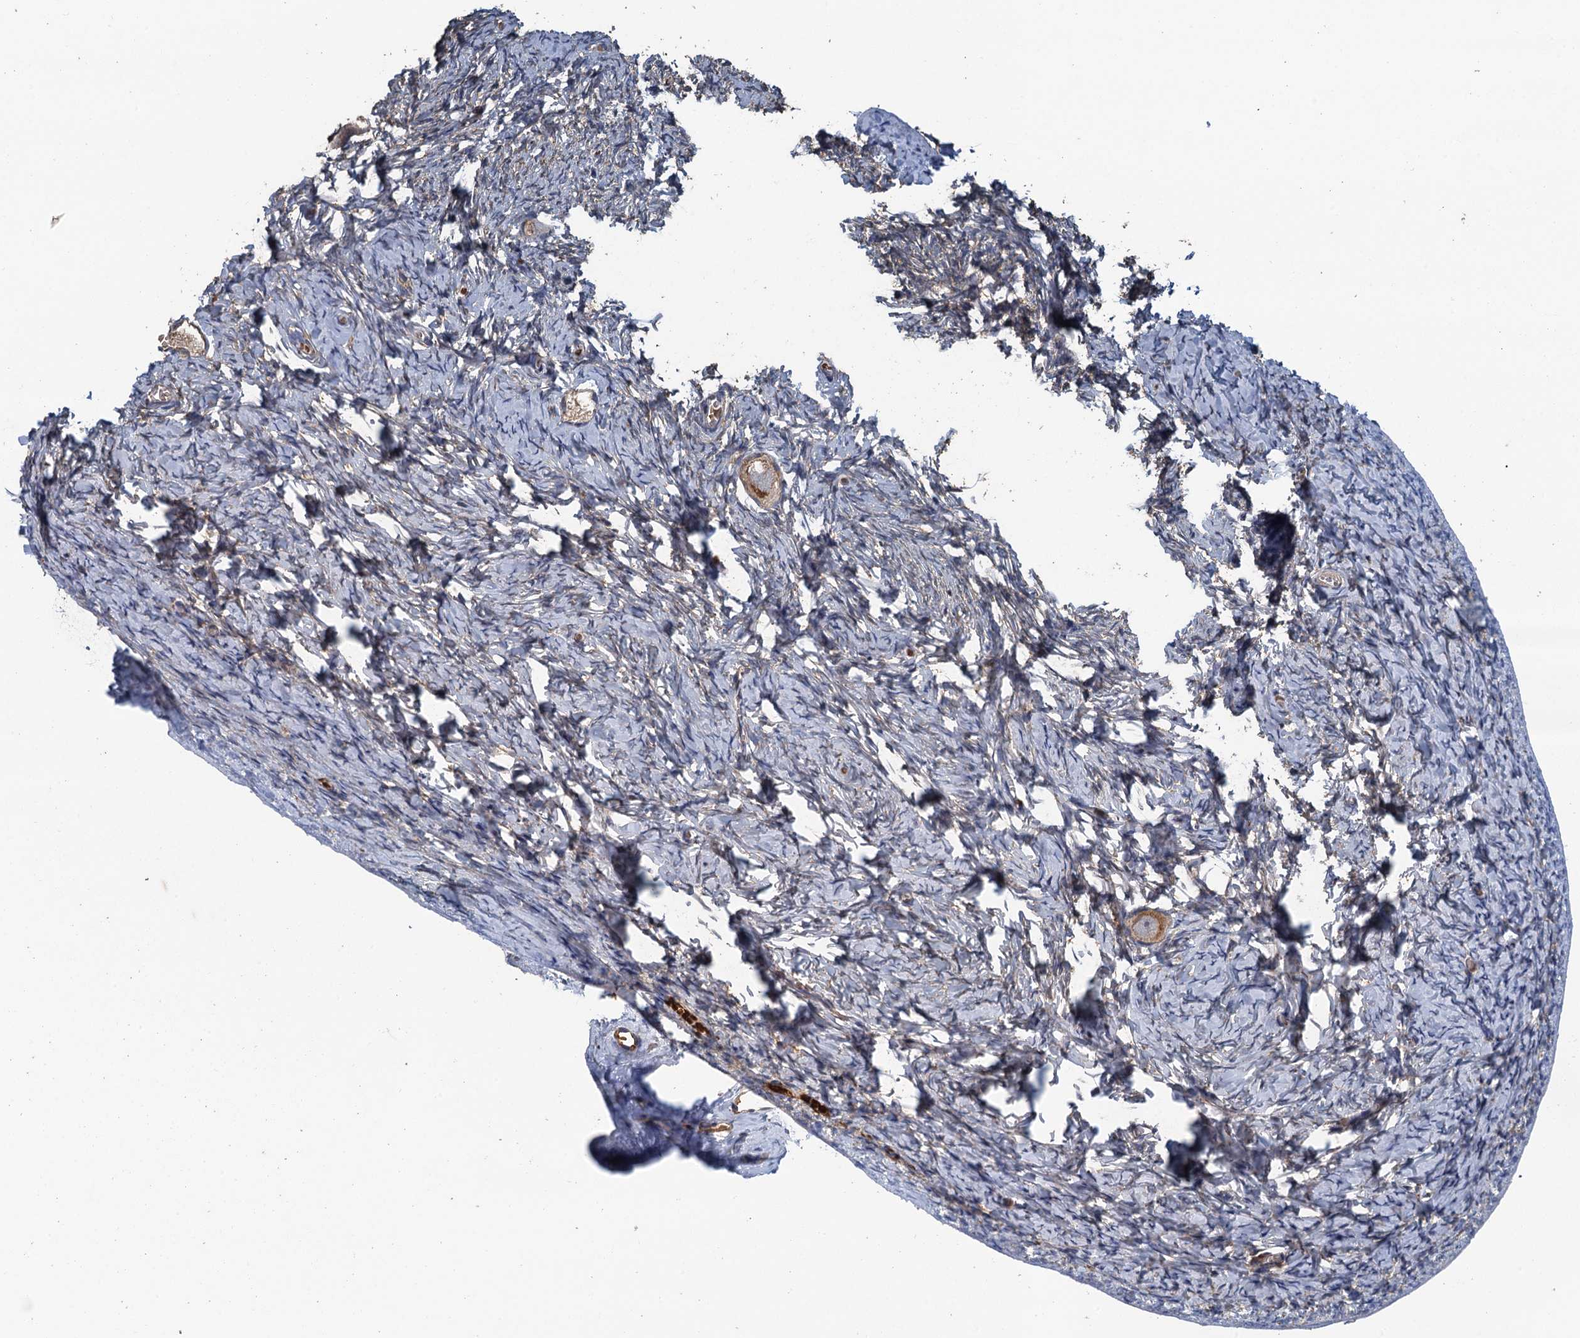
{"staining": {"intensity": "moderate", "quantity": ">75%", "location": "cytoplasmic/membranous"}, "tissue": "ovary", "cell_type": "Follicle cells", "image_type": "normal", "snomed": [{"axis": "morphology", "description": "Normal tissue, NOS"}, {"axis": "topography", "description": "Ovary"}], "caption": "Immunohistochemical staining of unremarkable human ovary reveals >75% levels of moderate cytoplasmic/membranous protein staining in about >75% of follicle cells.", "gene": "RSAD2", "patient": {"sex": "female", "age": 27}}